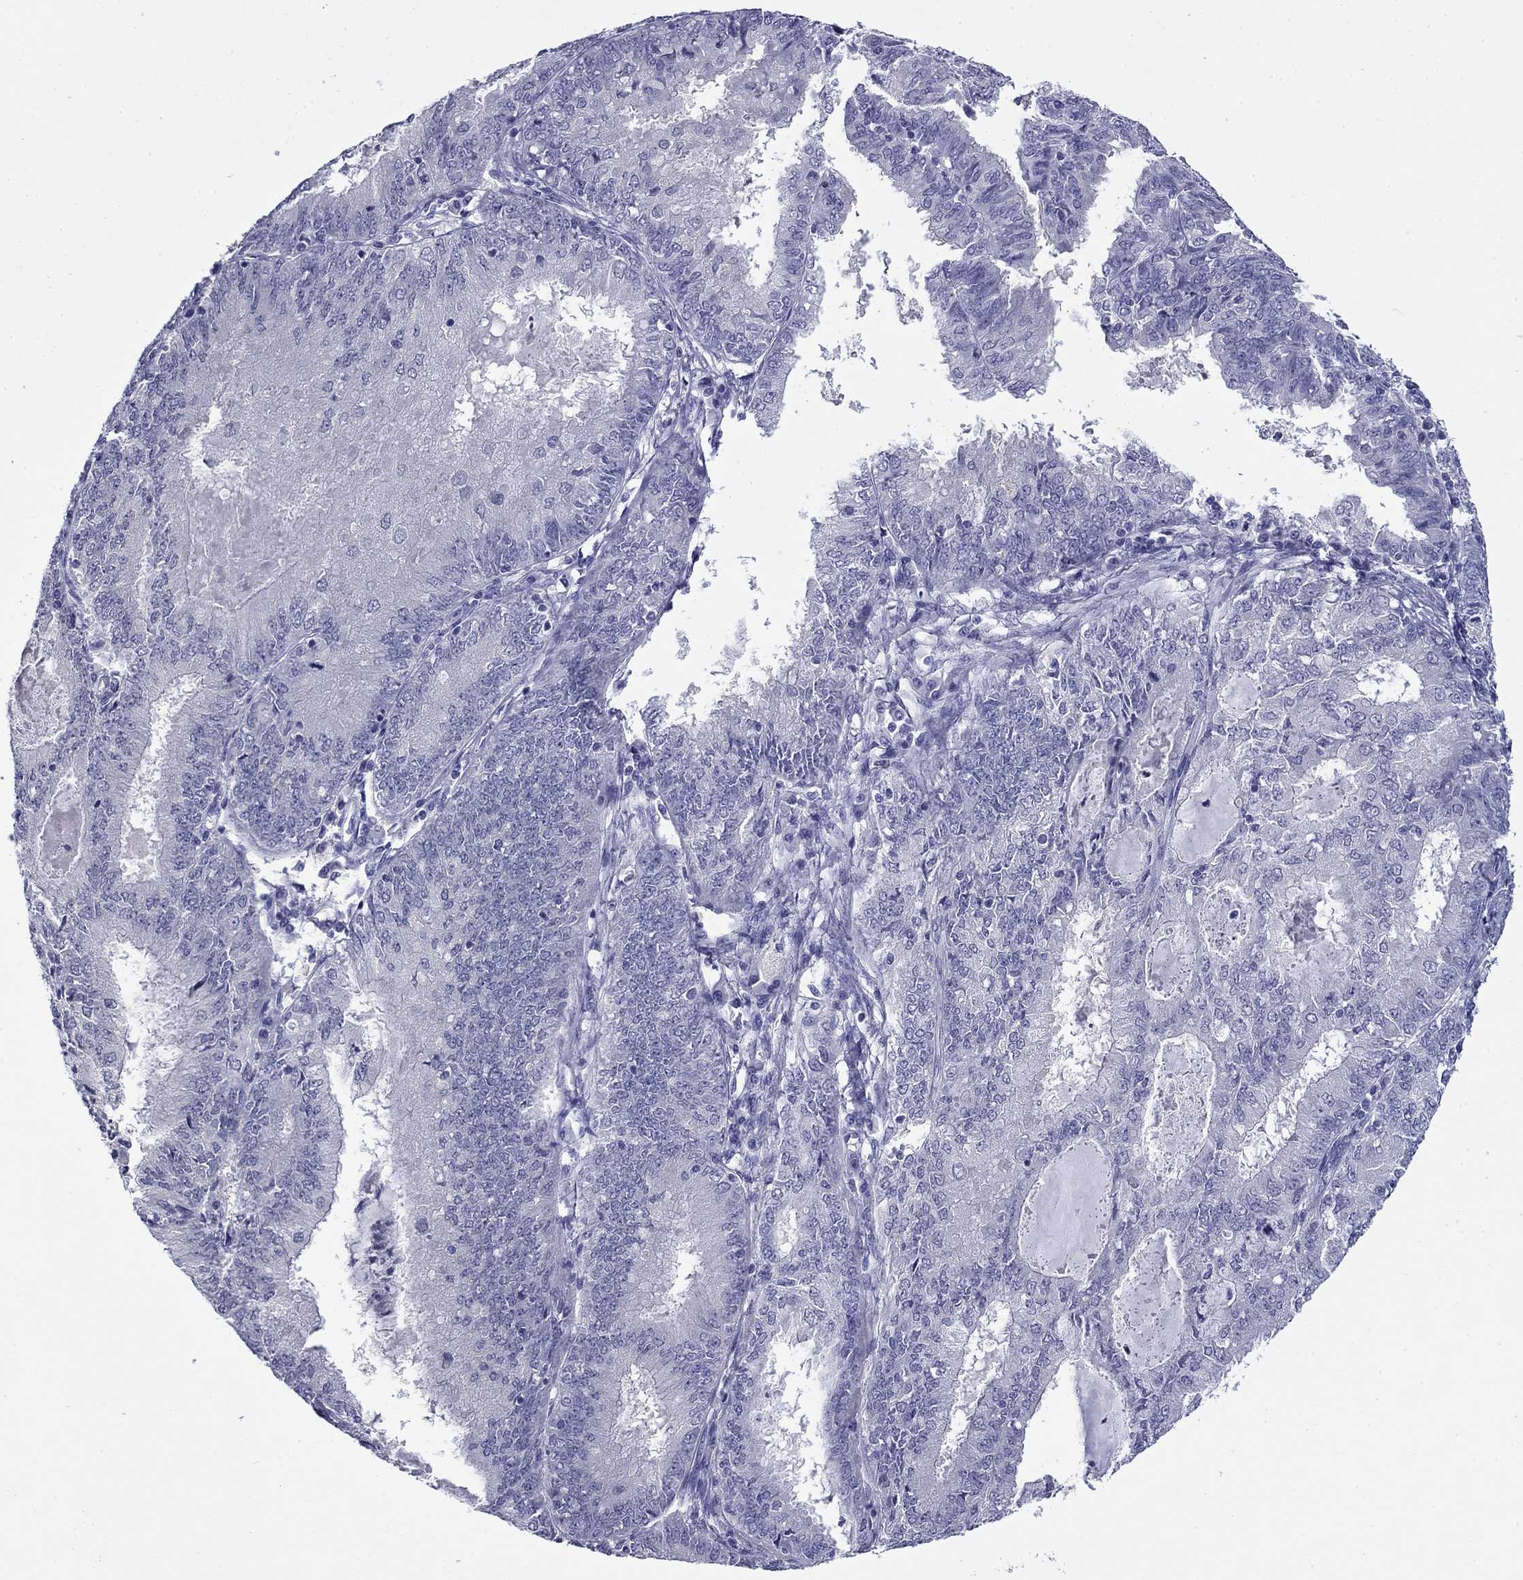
{"staining": {"intensity": "negative", "quantity": "none", "location": "none"}, "tissue": "endometrial cancer", "cell_type": "Tumor cells", "image_type": "cancer", "snomed": [{"axis": "morphology", "description": "Adenocarcinoma, NOS"}, {"axis": "topography", "description": "Endometrium"}], "caption": "DAB immunohistochemical staining of human endometrial cancer demonstrates no significant positivity in tumor cells.", "gene": "CFAP119", "patient": {"sex": "female", "age": 57}}